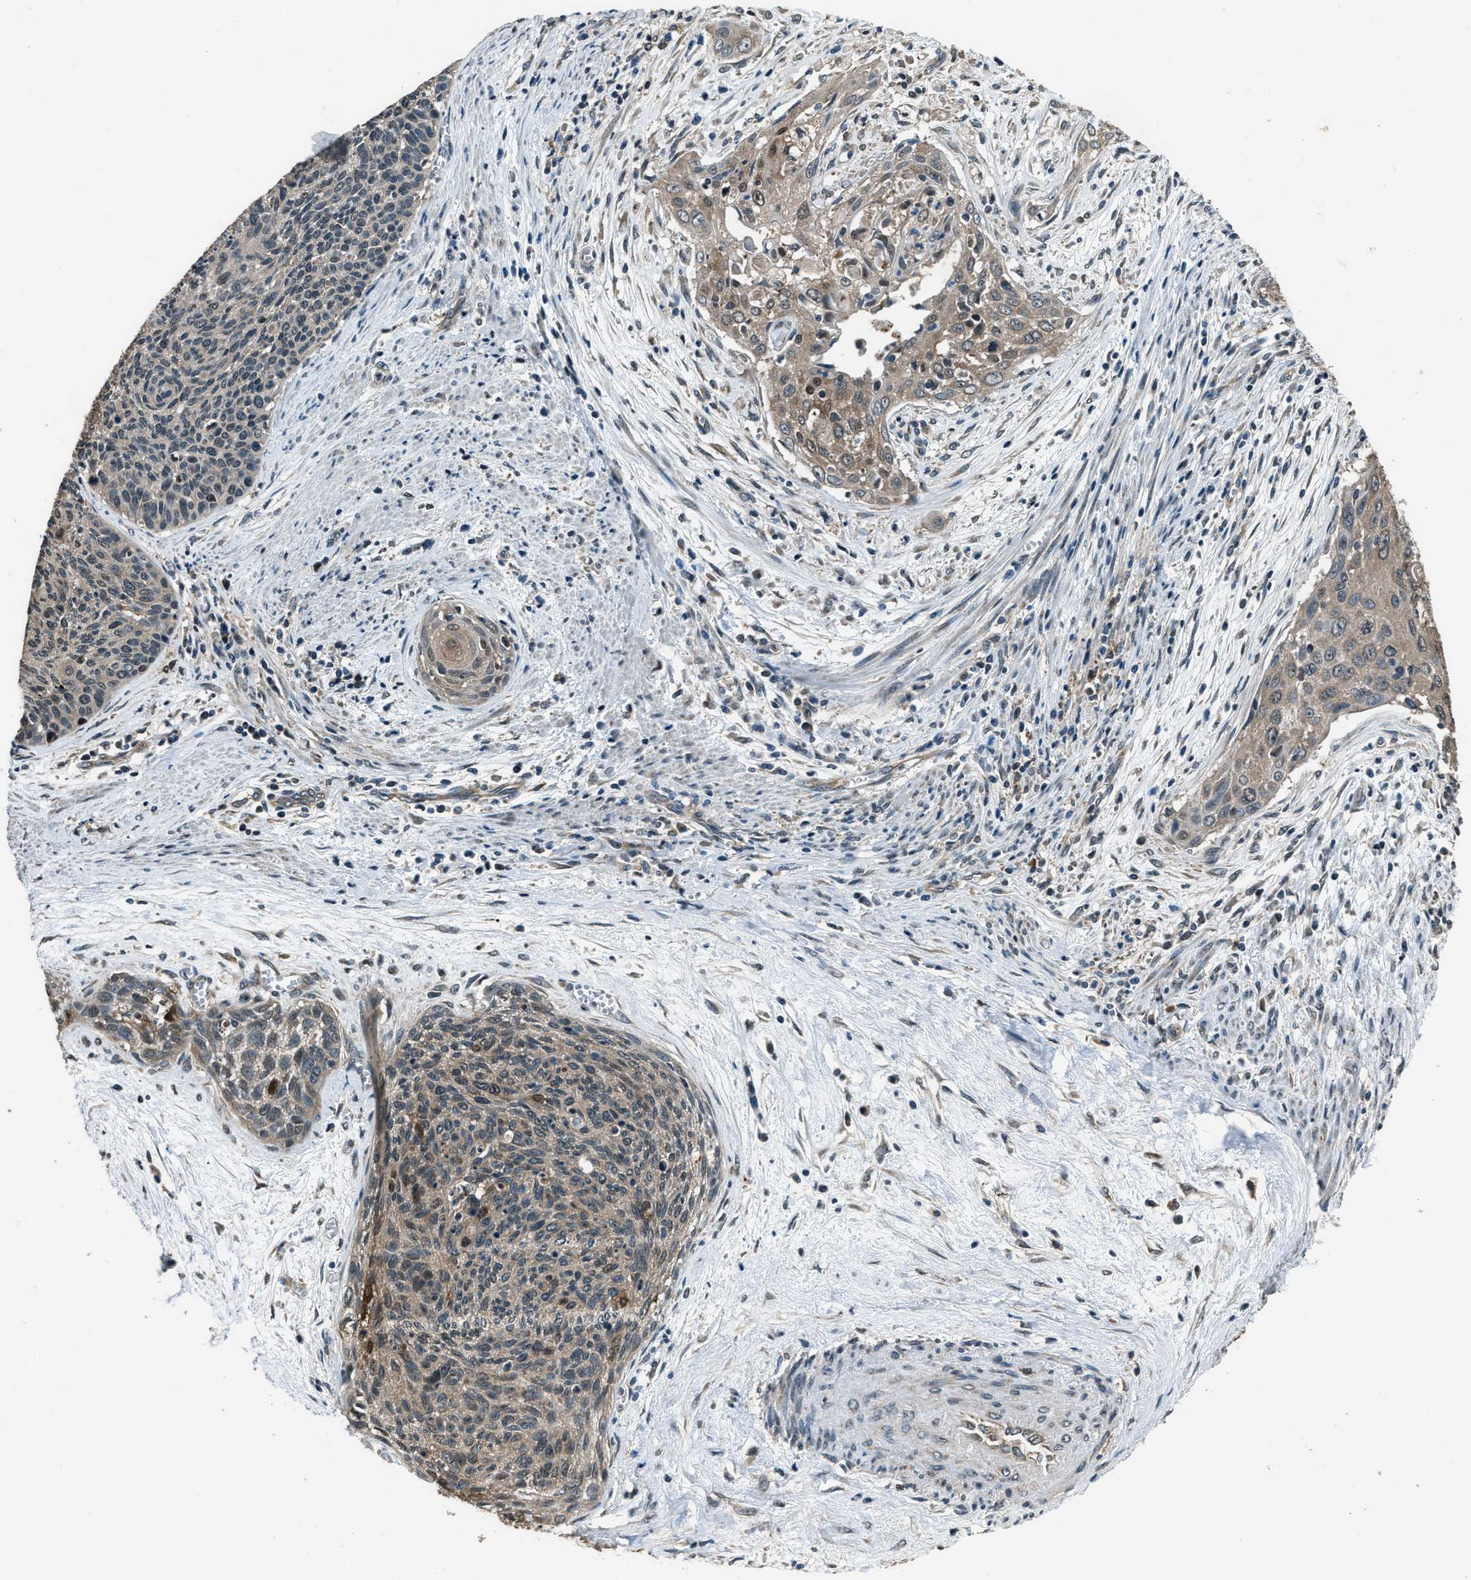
{"staining": {"intensity": "weak", "quantity": ">75%", "location": "cytoplasmic/membranous"}, "tissue": "cervical cancer", "cell_type": "Tumor cells", "image_type": "cancer", "snomed": [{"axis": "morphology", "description": "Squamous cell carcinoma, NOS"}, {"axis": "topography", "description": "Cervix"}], "caption": "This is an image of immunohistochemistry staining of cervical squamous cell carcinoma, which shows weak positivity in the cytoplasmic/membranous of tumor cells.", "gene": "TRIM4", "patient": {"sex": "female", "age": 55}}